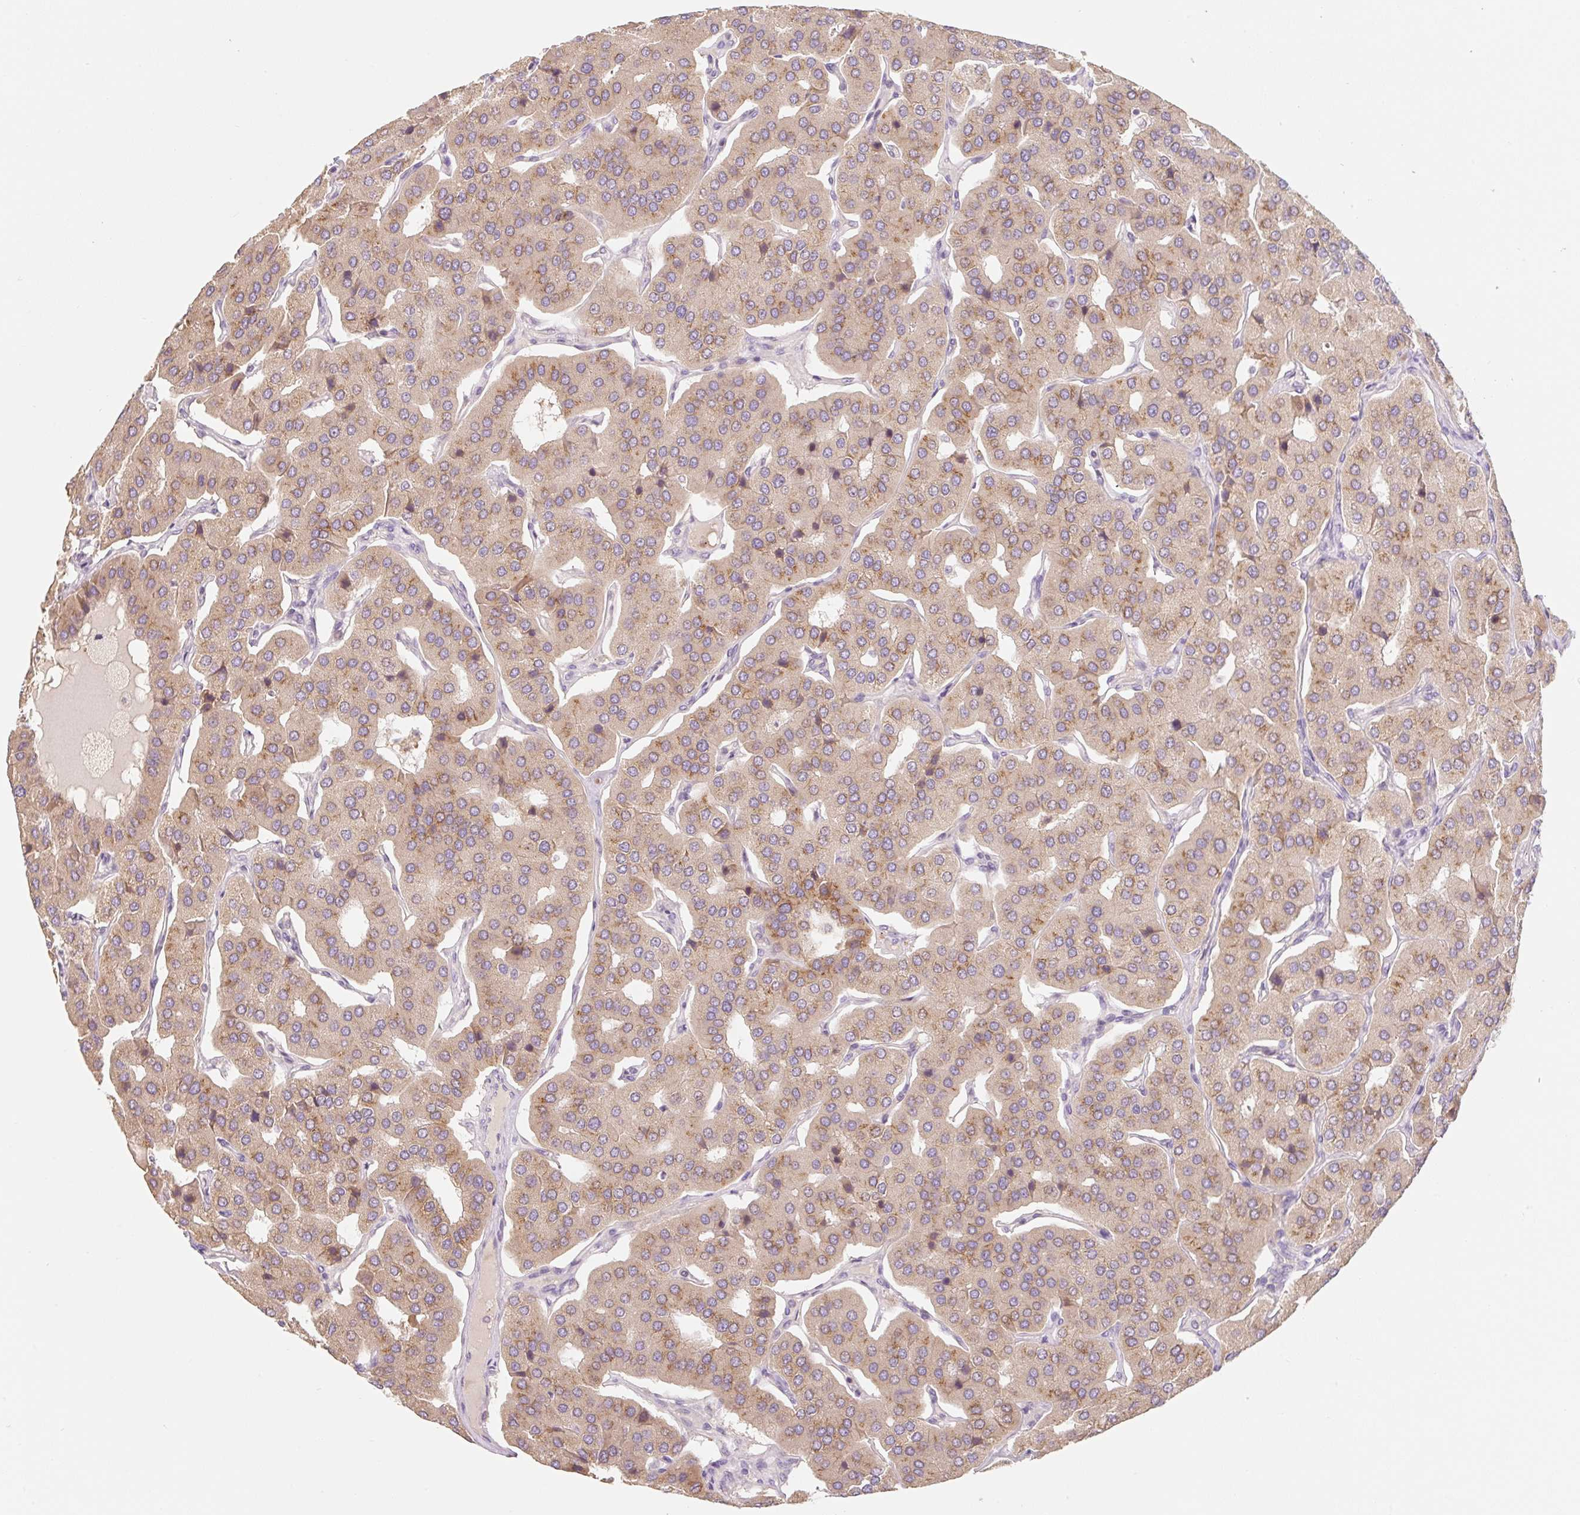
{"staining": {"intensity": "moderate", "quantity": "25%-75%", "location": "cytoplasmic/membranous"}, "tissue": "parathyroid gland", "cell_type": "Glandular cells", "image_type": "normal", "snomed": [{"axis": "morphology", "description": "Normal tissue, NOS"}, {"axis": "morphology", "description": "Adenoma, NOS"}, {"axis": "topography", "description": "Parathyroid gland"}], "caption": "Unremarkable parathyroid gland exhibits moderate cytoplasmic/membranous expression in approximately 25%-75% of glandular cells.", "gene": "MIA2", "patient": {"sex": "female", "age": 86}}